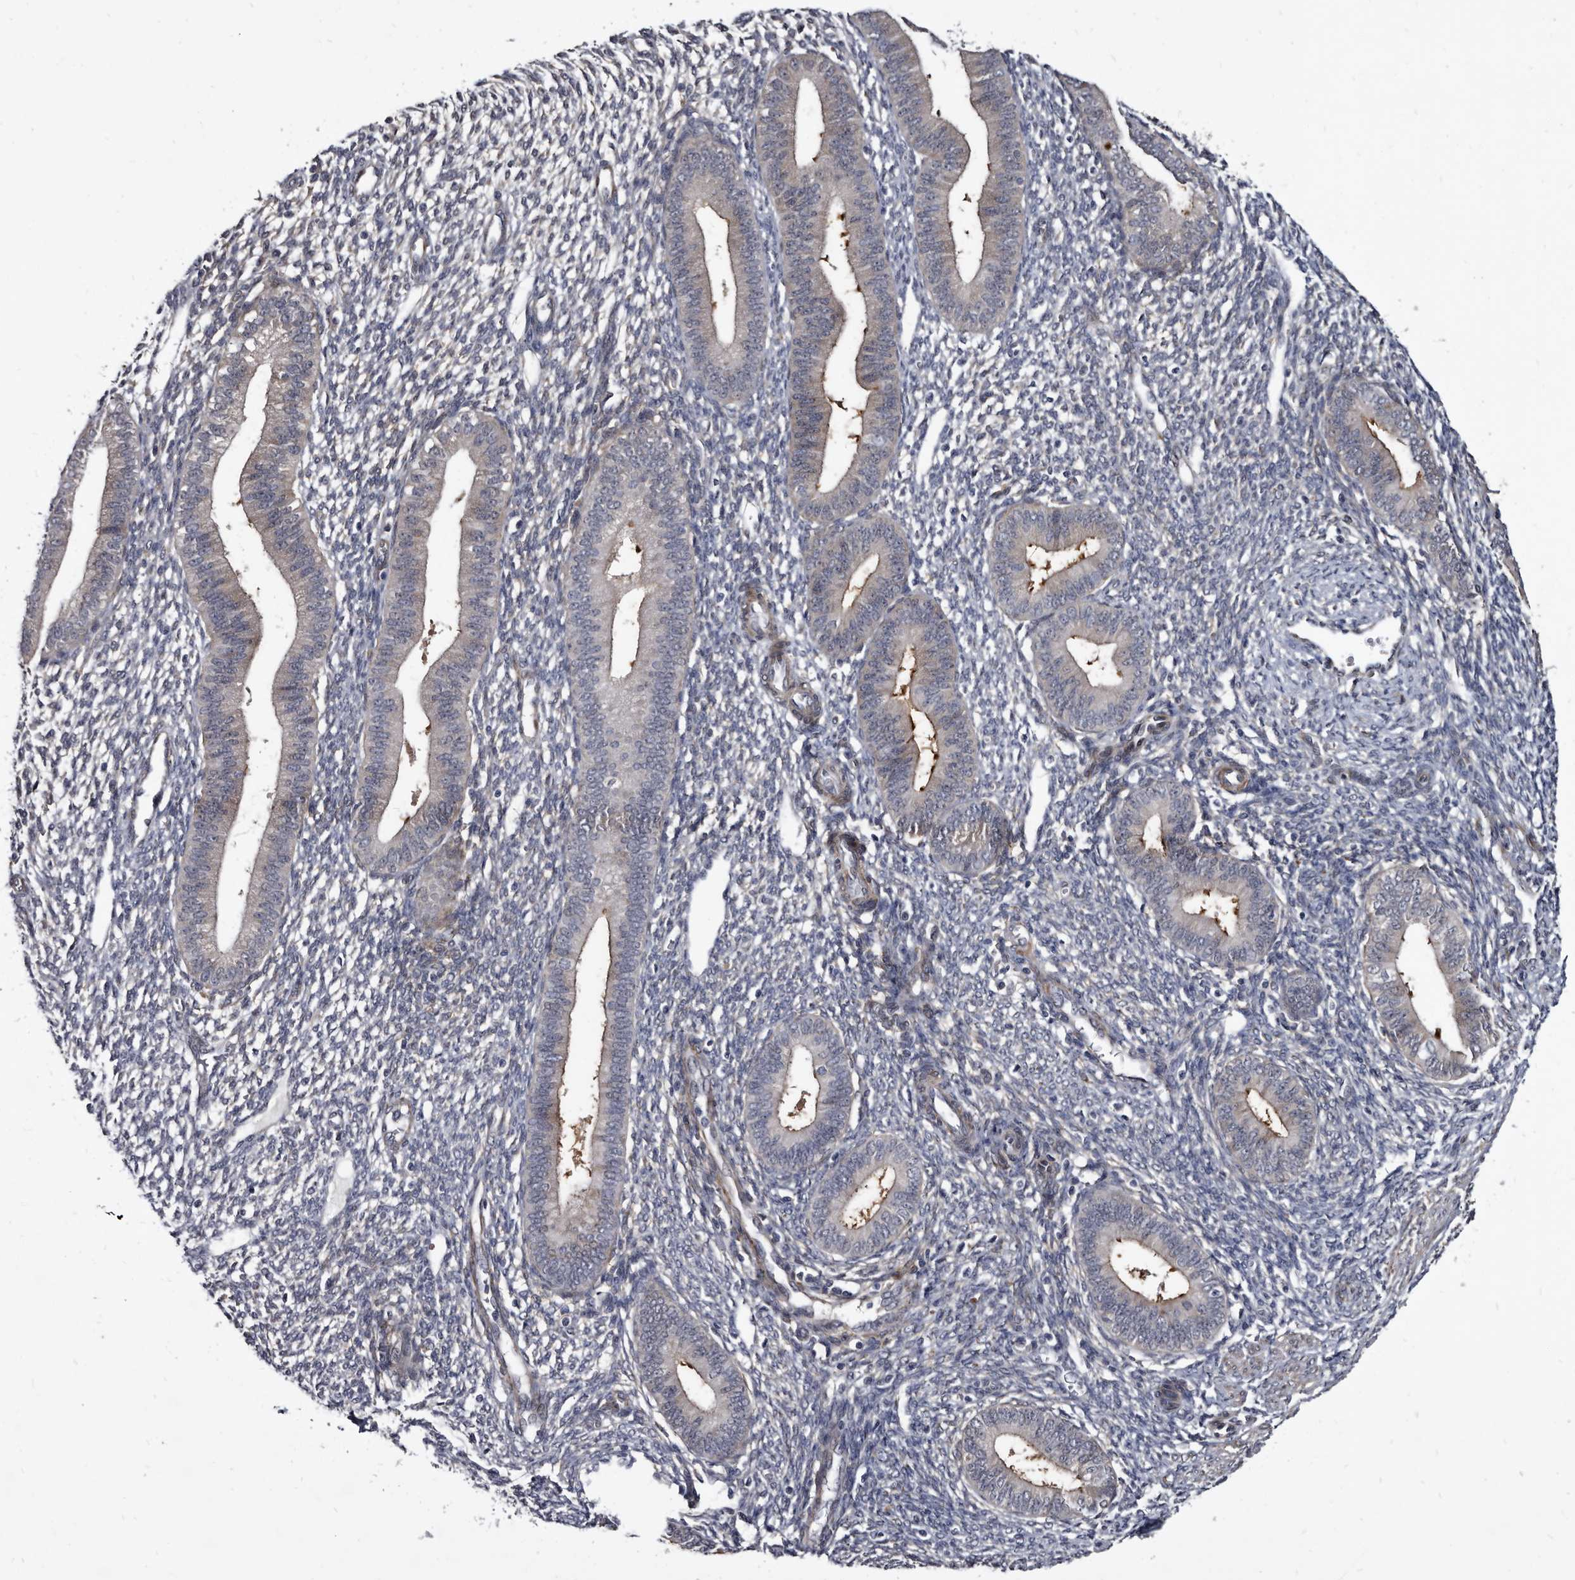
{"staining": {"intensity": "negative", "quantity": "none", "location": "none"}, "tissue": "endometrium", "cell_type": "Cells in endometrial stroma", "image_type": "normal", "snomed": [{"axis": "morphology", "description": "Normal tissue, NOS"}, {"axis": "topography", "description": "Endometrium"}], "caption": "Immunohistochemistry of normal endometrium displays no positivity in cells in endometrial stroma.", "gene": "PROM1", "patient": {"sex": "female", "age": 46}}